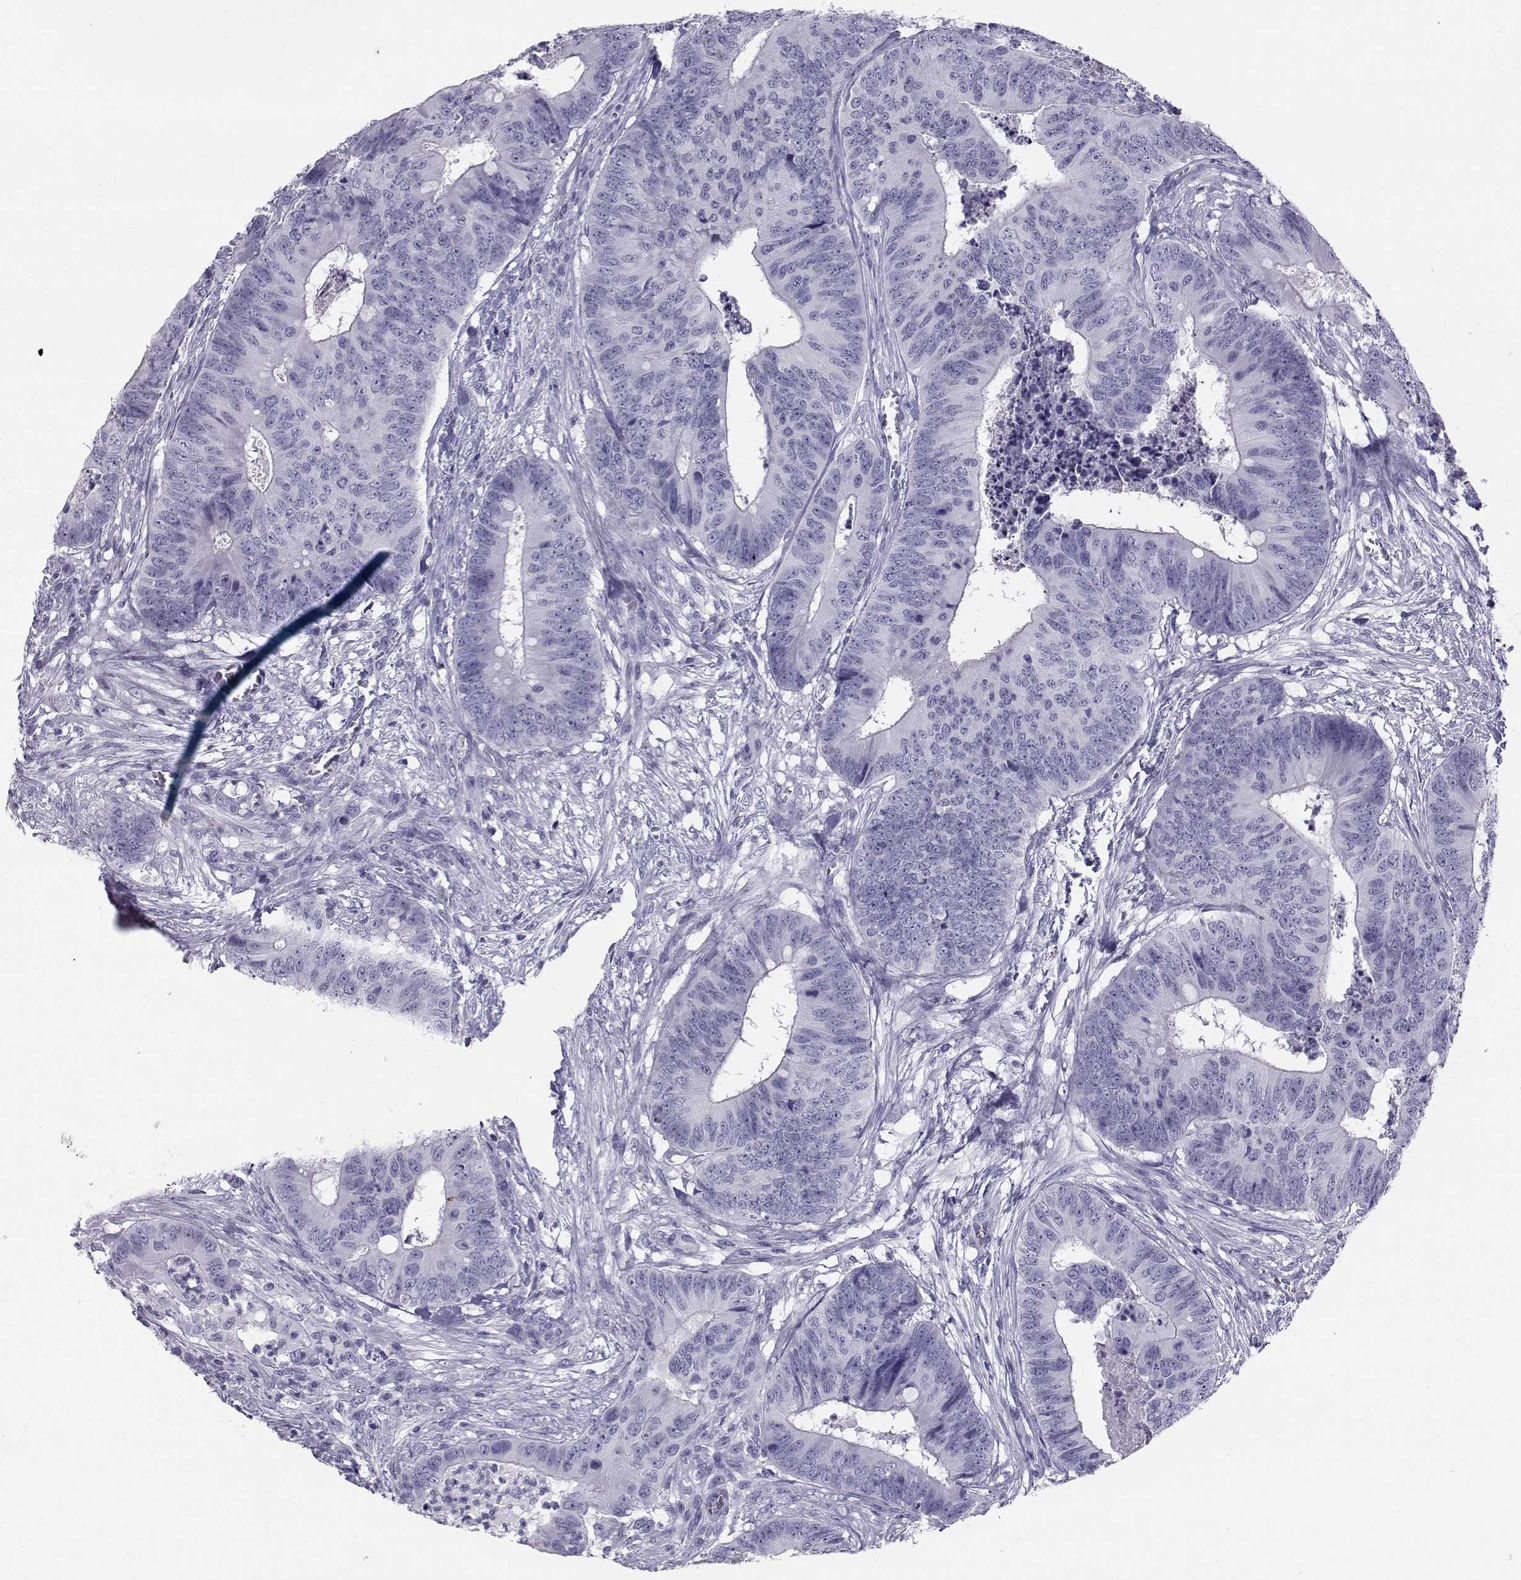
{"staining": {"intensity": "negative", "quantity": "none", "location": "none"}, "tissue": "colorectal cancer", "cell_type": "Tumor cells", "image_type": "cancer", "snomed": [{"axis": "morphology", "description": "Adenocarcinoma, NOS"}, {"axis": "topography", "description": "Colon"}], "caption": "Colorectal adenocarcinoma was stained to show a protein in brown. There is no significant expression in tumor cells.", "gene": "SST", "patient": {"sex": "male", "age": 84}}